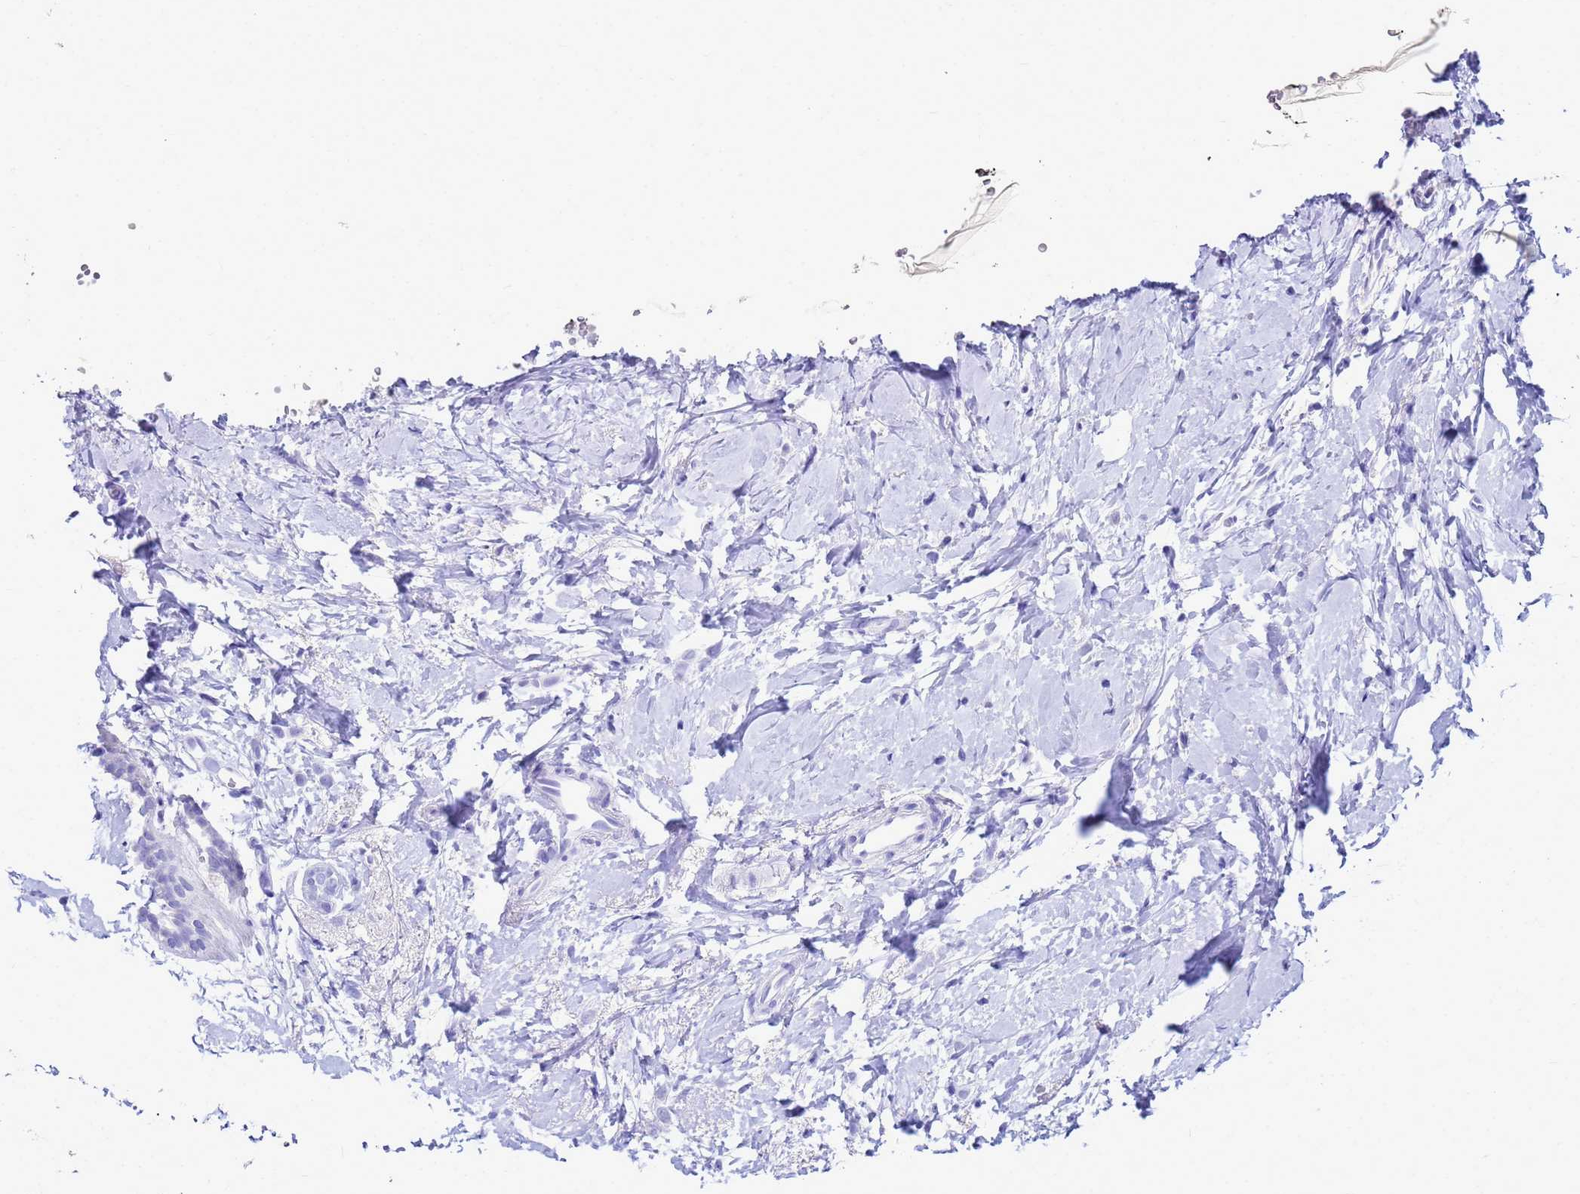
{"staining": {"intensity": "negative", "quantity": "none", "location": "none"}, "tissue": "breast cancer", "cell_type": "Tumor cells", "image_type": "cancer", "snomed": [{"axis": "morphology", "description": "Lobular carcinoma"}, {"axis": "topography", "description": "Breast"}], "caption": "Photomicrograph shows no protein positivity in tumor cells of breast cancer (lobular carcinoma) tissue. (DAB immunohistochemistry (IHC) with hematoxylin counter stain).", "gene": "CKB", "patient": {"sex": "female", "age": 47}}